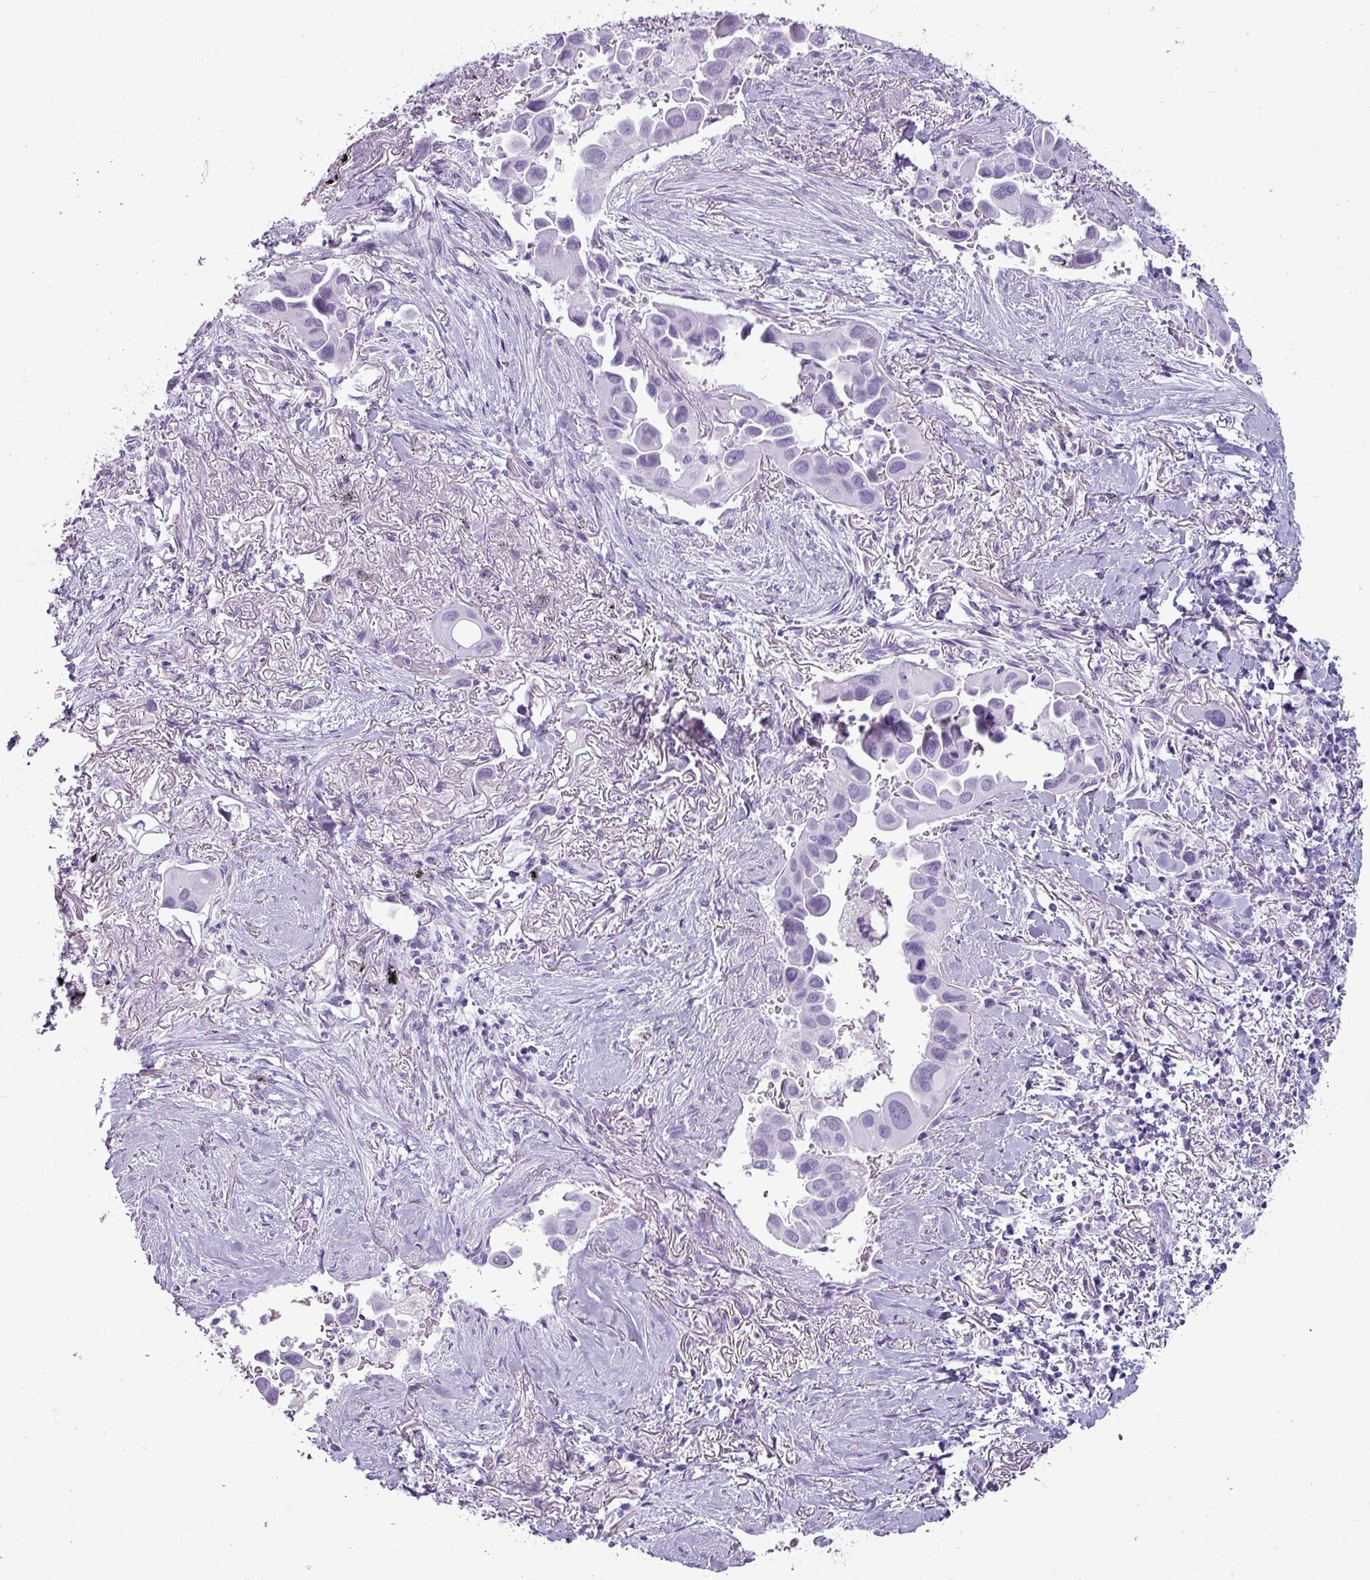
{"staining": {"intensity": "negative", "quantity": "none", "location": "none"}, "tissue": "lung cancer", "cell_type": "Tumor cells", "image_type": "cancer", "snomed": [{"axis": "morphology", "description": "Adenocarcinoma, NOS"}, {"axis": "topography", "description": "Lung"}], "caption": "Micrograph shows no significant protein staining in tumor cells of lung cancer (adenocarcinoma). (Stains: DAB (3,3'-diaminobenzidine) IHC with hematoxylin counter stain, Microscopy: brightfield microscopy at high magnification).", "gene": "AMY1B", "patient": {"sex": "female", "age": 76}}